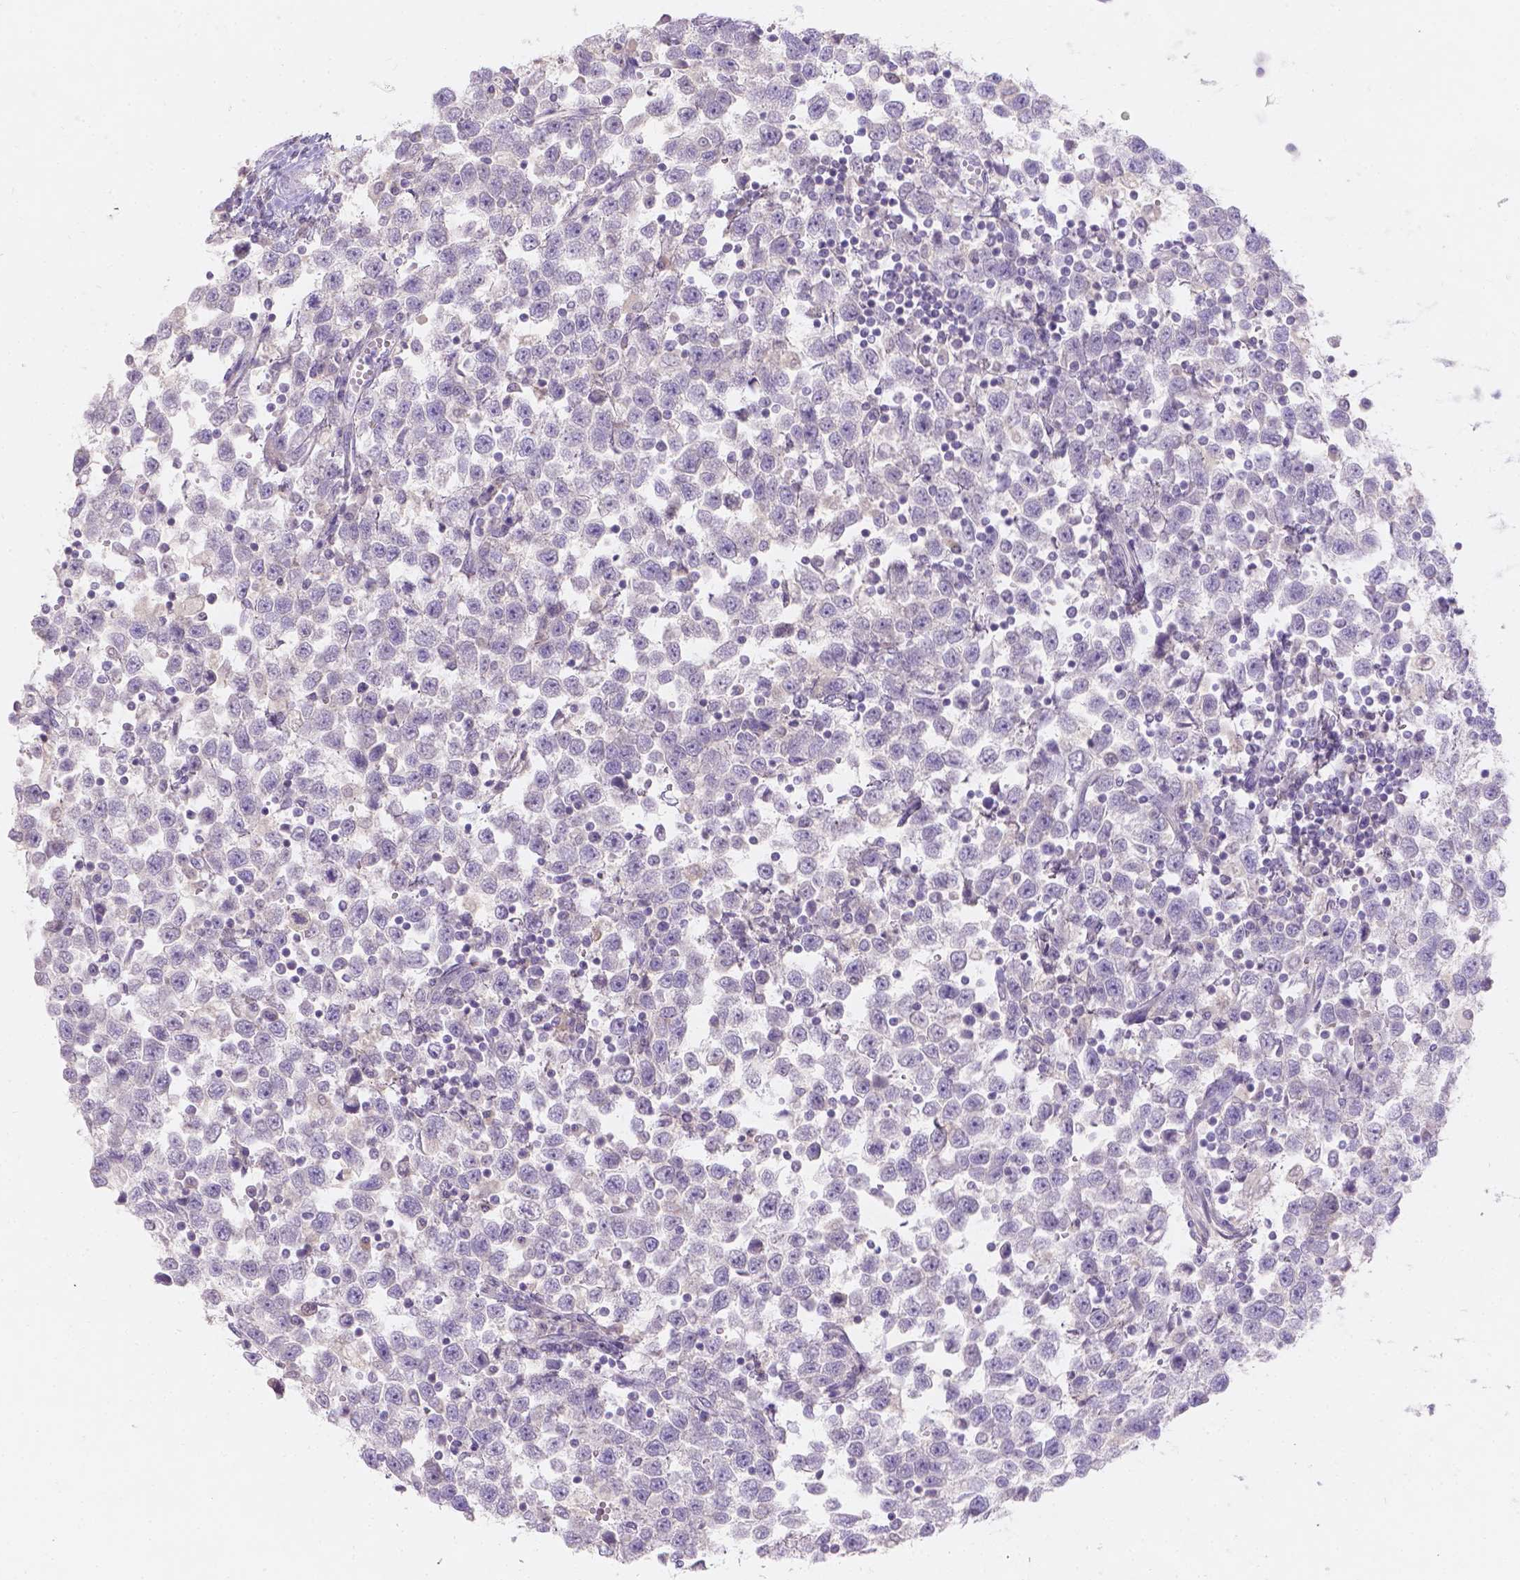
{"staining": {"intensity": "negative", "quantity": "none", "location": "none"}, "tissue": "testis cancer", "cell_type": "Tumor cells", "image_type": "cancer", "snomed": [{"axis": "morphology", "description": "Seminoma, NOS"}, {"axis": "topography", "description": "Testis"}], "caption": "Testis seminoma was stained to show a protein in brown. There is no significant staining in tumor cells.", "gene": "GAL3ST2", "patient": {"sex": "male", "age": 34}}